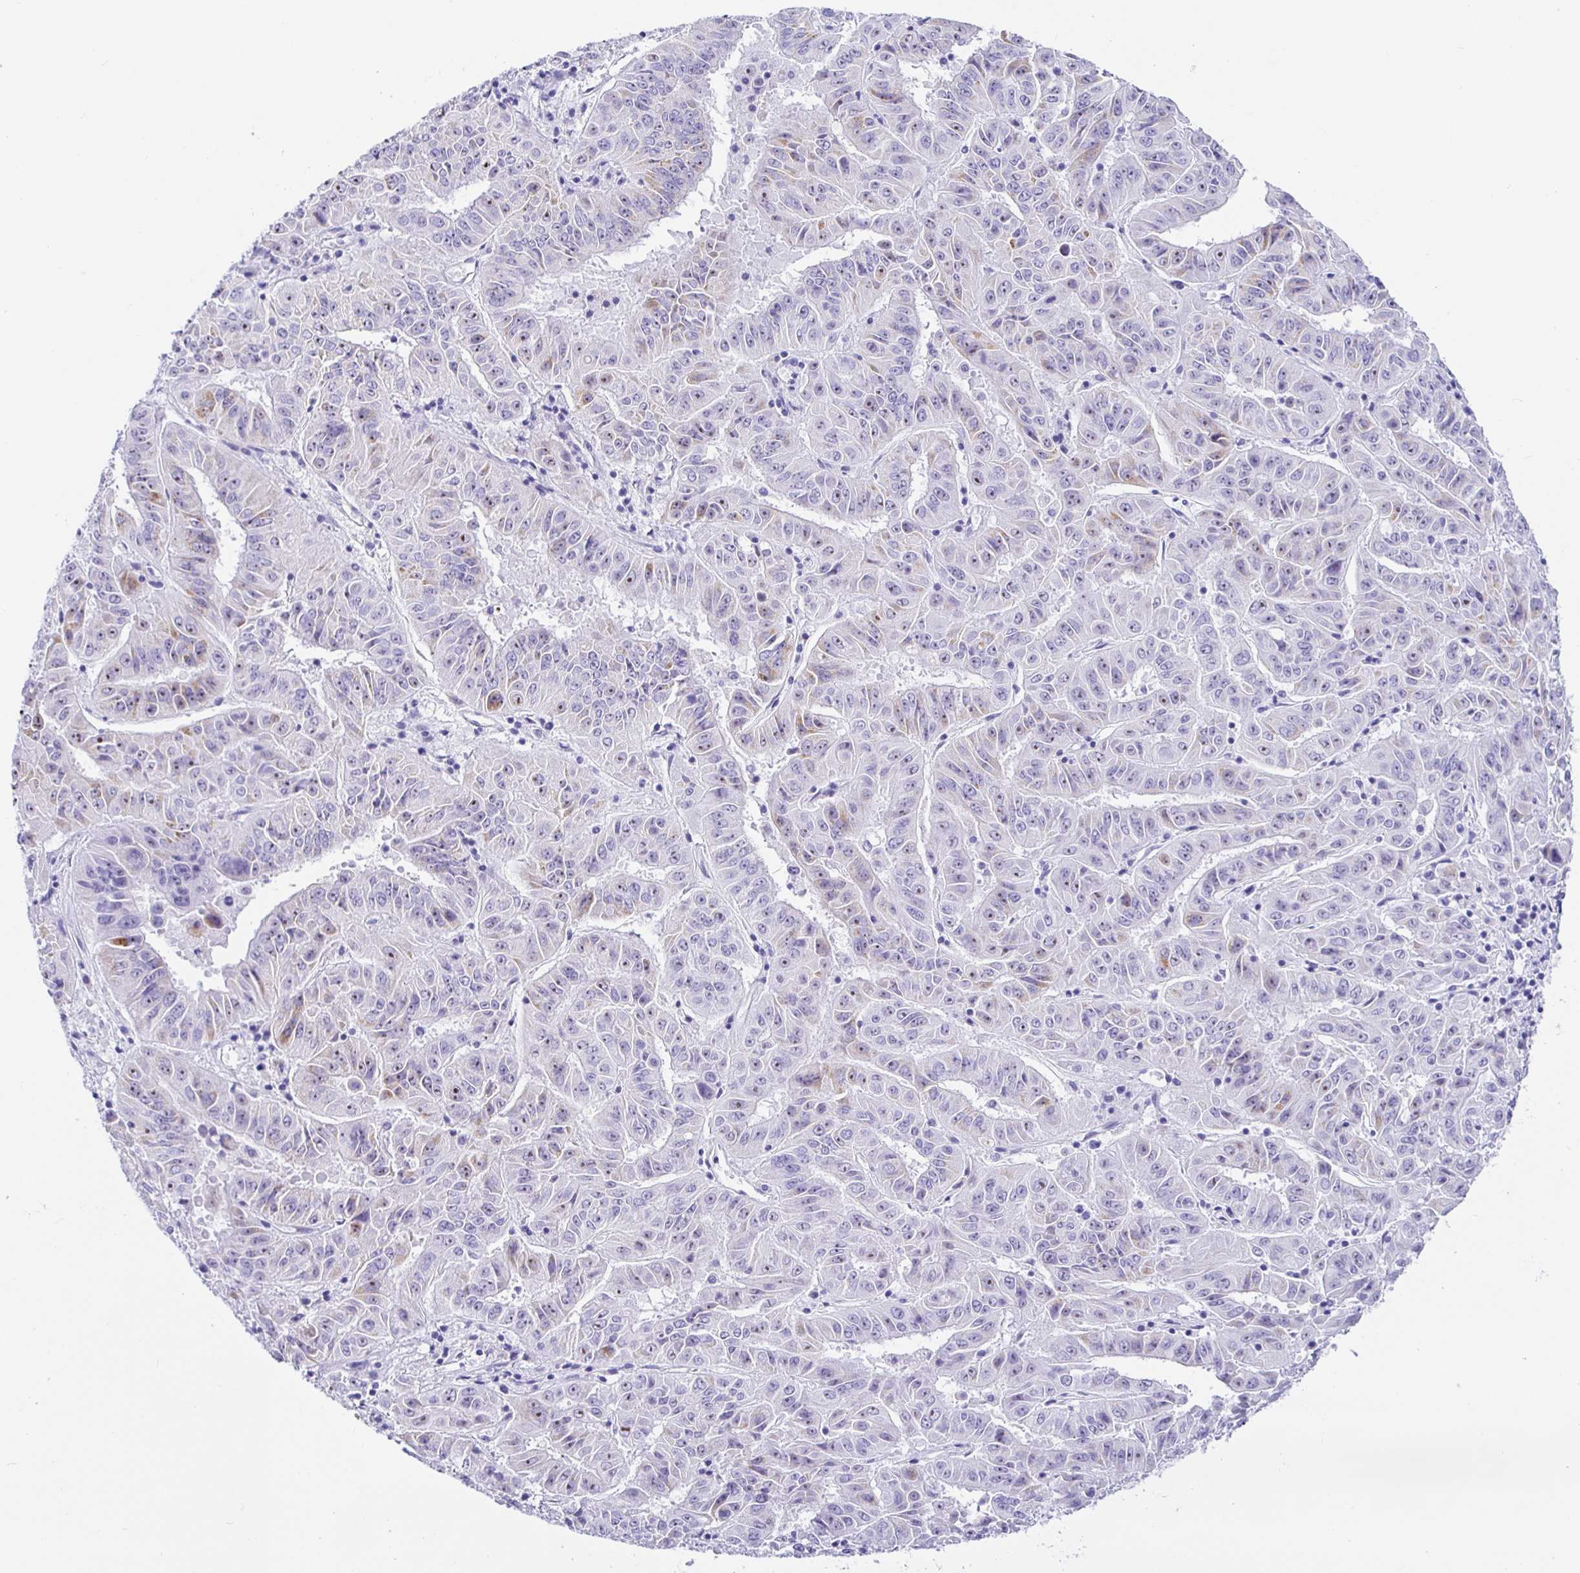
{"staining": {"intensity": "moderate", "quantity": "<25%", "location": "nuclear"}, "tissue": "pancreatic cancer", "cell_type": "Tumor cells", "image_type": "cancer", "snomed": [{"axis": "morphology", "description": "Adenocarcinoma, NOS"}, {"axis": "topography", "description": "Pancreas"}], "caption": "Moderate nuclear expression for a protein is identified in about <25% of tumor cells of adenocarcinoma (pancreatic) using immunohistochemistry.", "gene": "PRAMEF19", "patient": {"sex": "male", "age": 63}}